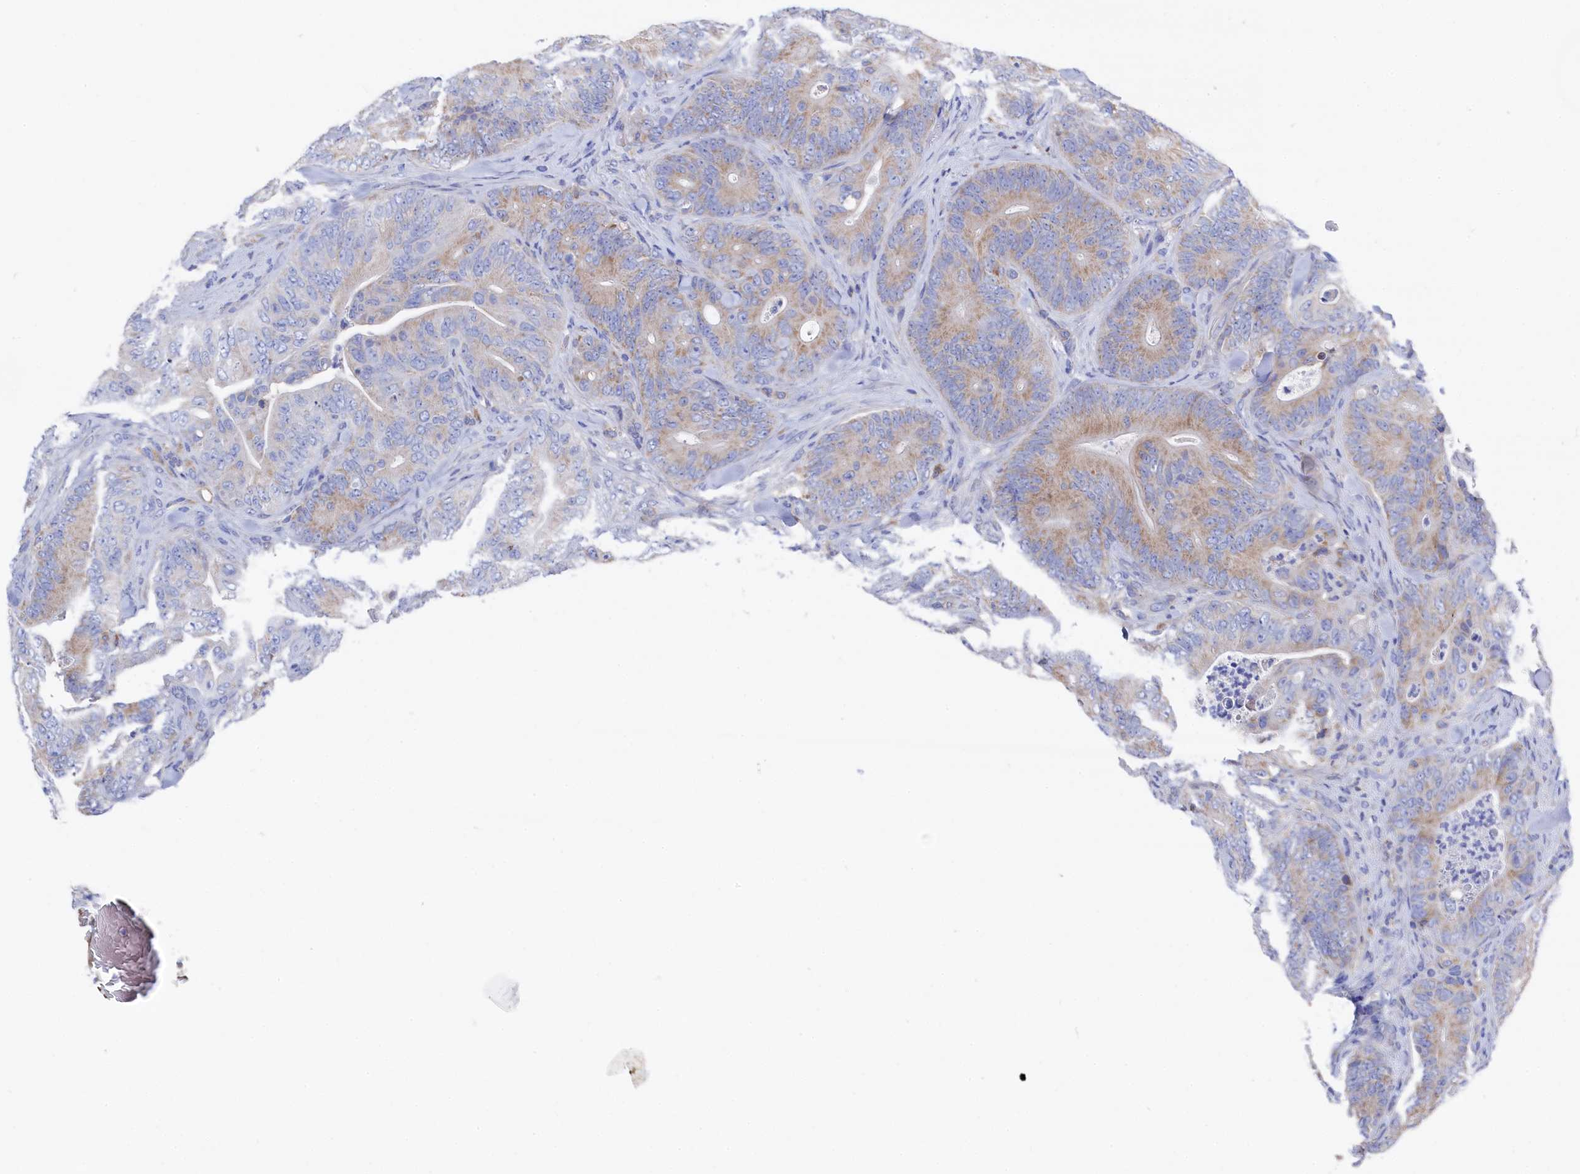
{"staining": {"intensity": "moderate", "quantity": ">75%", "location": "cytoplasmic/membranous"}, "tissue": "colorectal cancer", "cell_type": "Tumor cells", "image_type": "cancer", "snomed": [{"axis": "morphology", "description": "Normal tissue, NOS"}, {"axis": "topography", "description": "Colon"}], "caption": "This is a histology image of immunohistochemistry (IHC) staining of colorectal cancer, which shows moderate positivity in the cytoplasmic/membranous of tumor cells.", "gene": "C12orf73", "patient": {"sex": "female", "age": 82}}